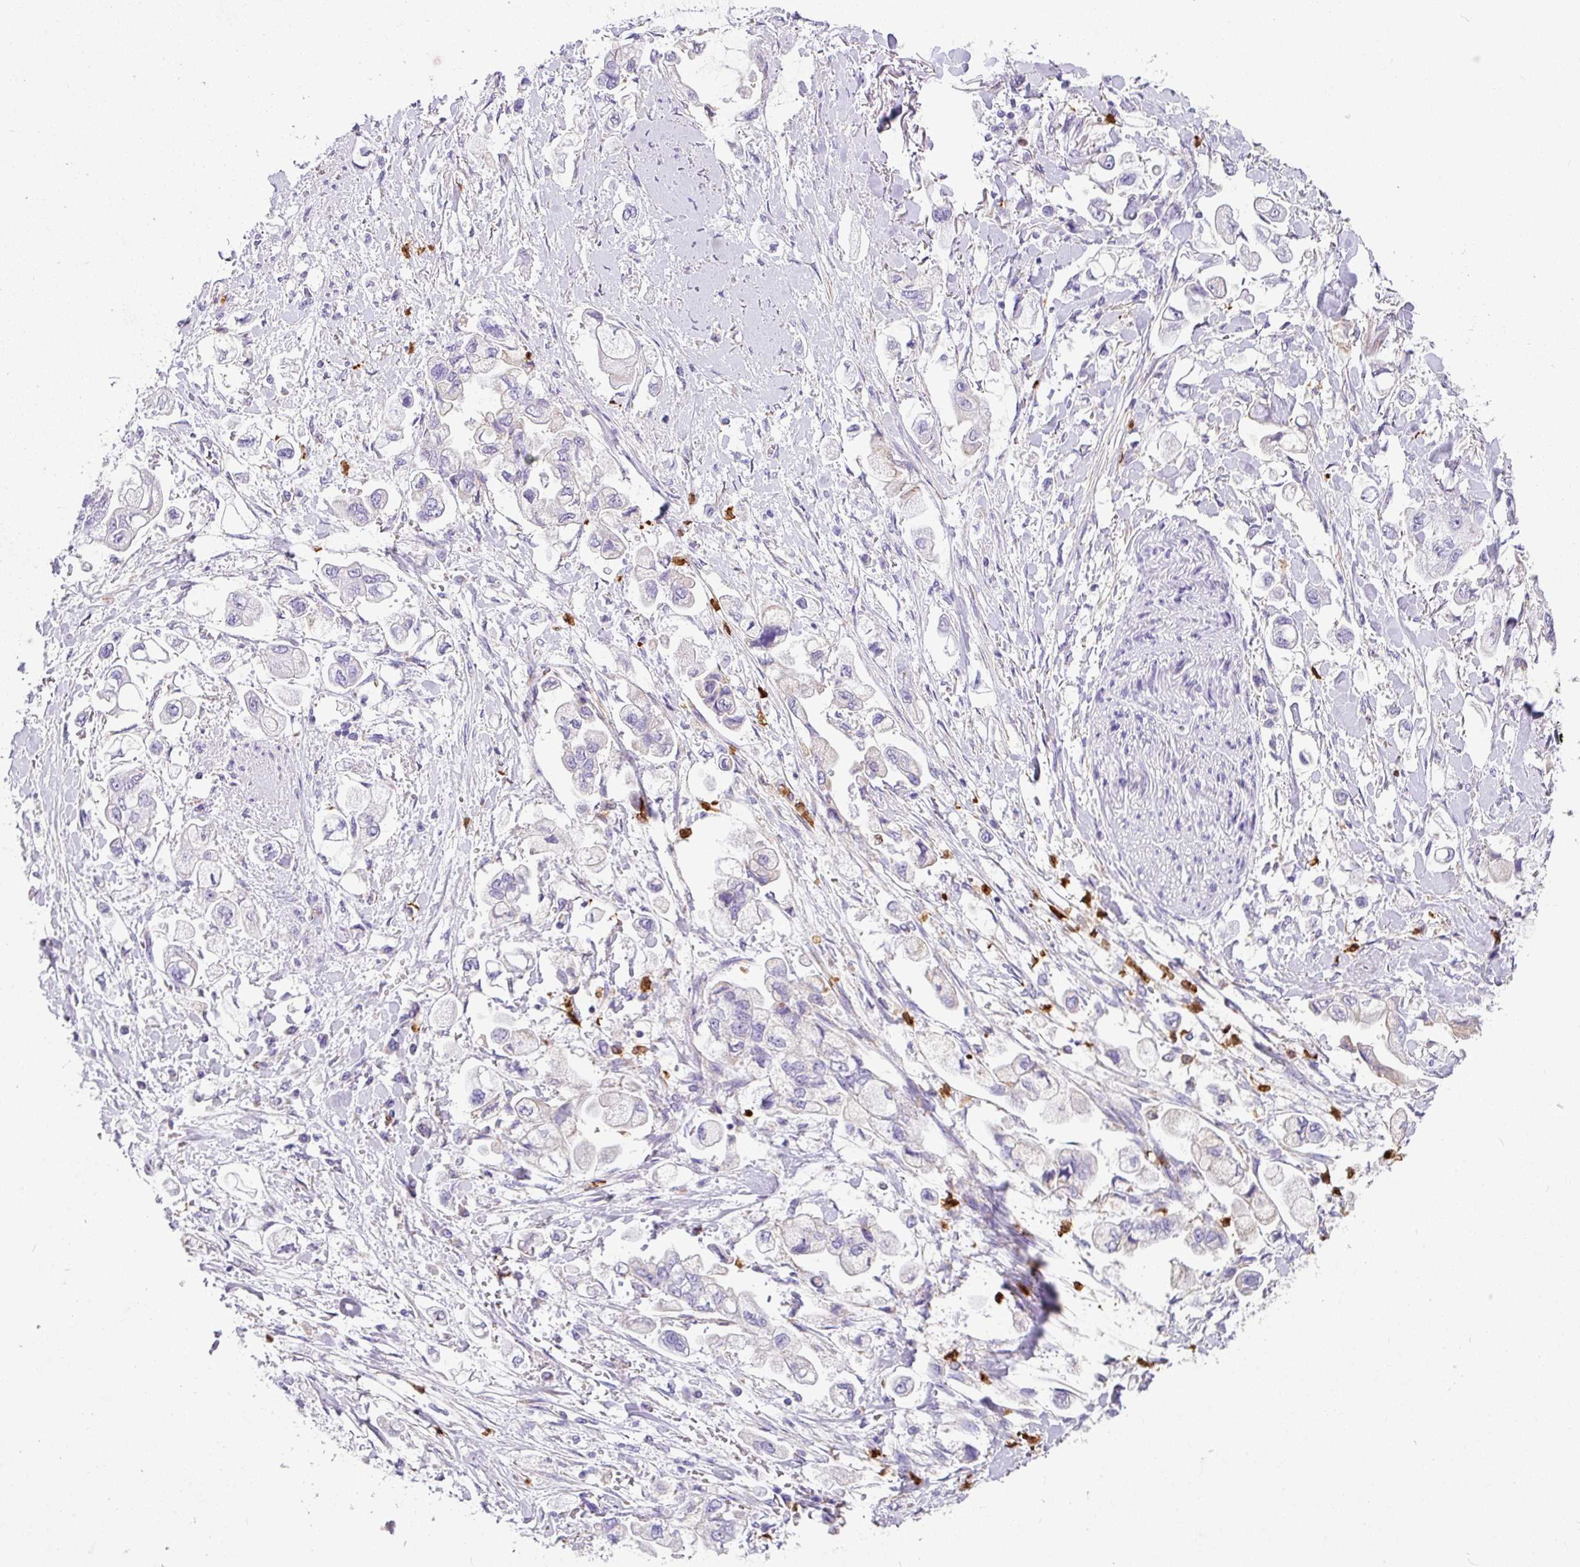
{"staining": {"intensity": "negative", "quantity": "none", "location": "none"}, "tissue": "stomach cancer", "cell_type": "Tumor cells", "image_type": "cancer", "snomed": [{"axis": "morphology", "description": "Adenocarcinoma, NOS"}, {"axis": "topography", "description": "Stomach"}], "caption": "IHC micrograph of human stomach cancer (adenocarcinoma) stained for a protein (brown), which shows no positivity in tumor cells. (DAB (3,3'-diaminobenzidine) immunohistochemistry (IHC), high magnification).", "gene": "SH2D3C", "patient": {"sex": "male", "age": 62}}